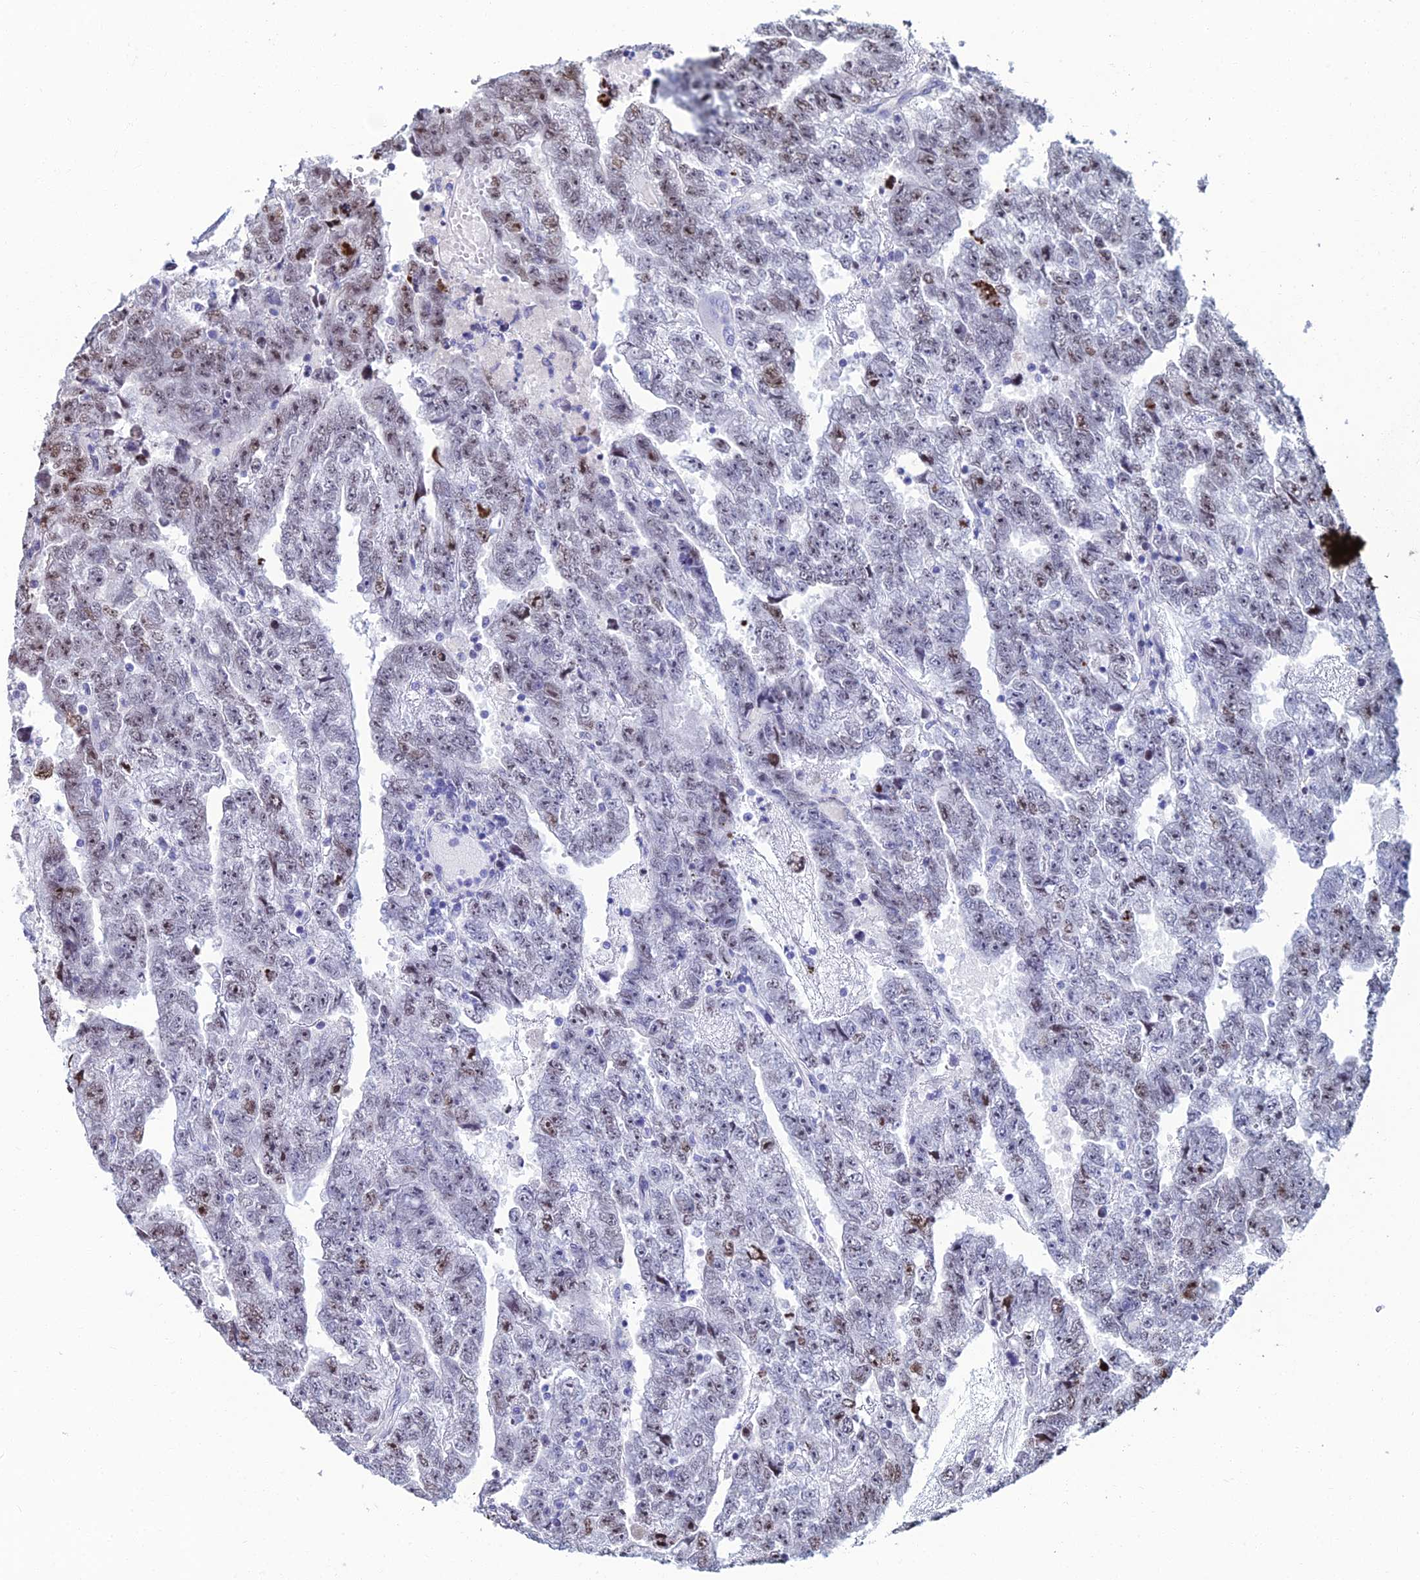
{"staining": {"intensity": "weak", "quantity": "<25%", "location": "nuclear"}, "tissue": "testis cancer", "cell_type": "Tumor cells", "image_type": "cancer", "snomed": [{"axis": "morphology", "description": "Carcinoma, Embryonal, NOS"}, {"axis": "topography", "description": "Testis"}], "caption": "Testis embryonal carcinoma was stained to show a protein in brown. There is no significant staining in tumor cells.", "gene": "TAF9B", "patient": {"sex": "male", "age": 25}}